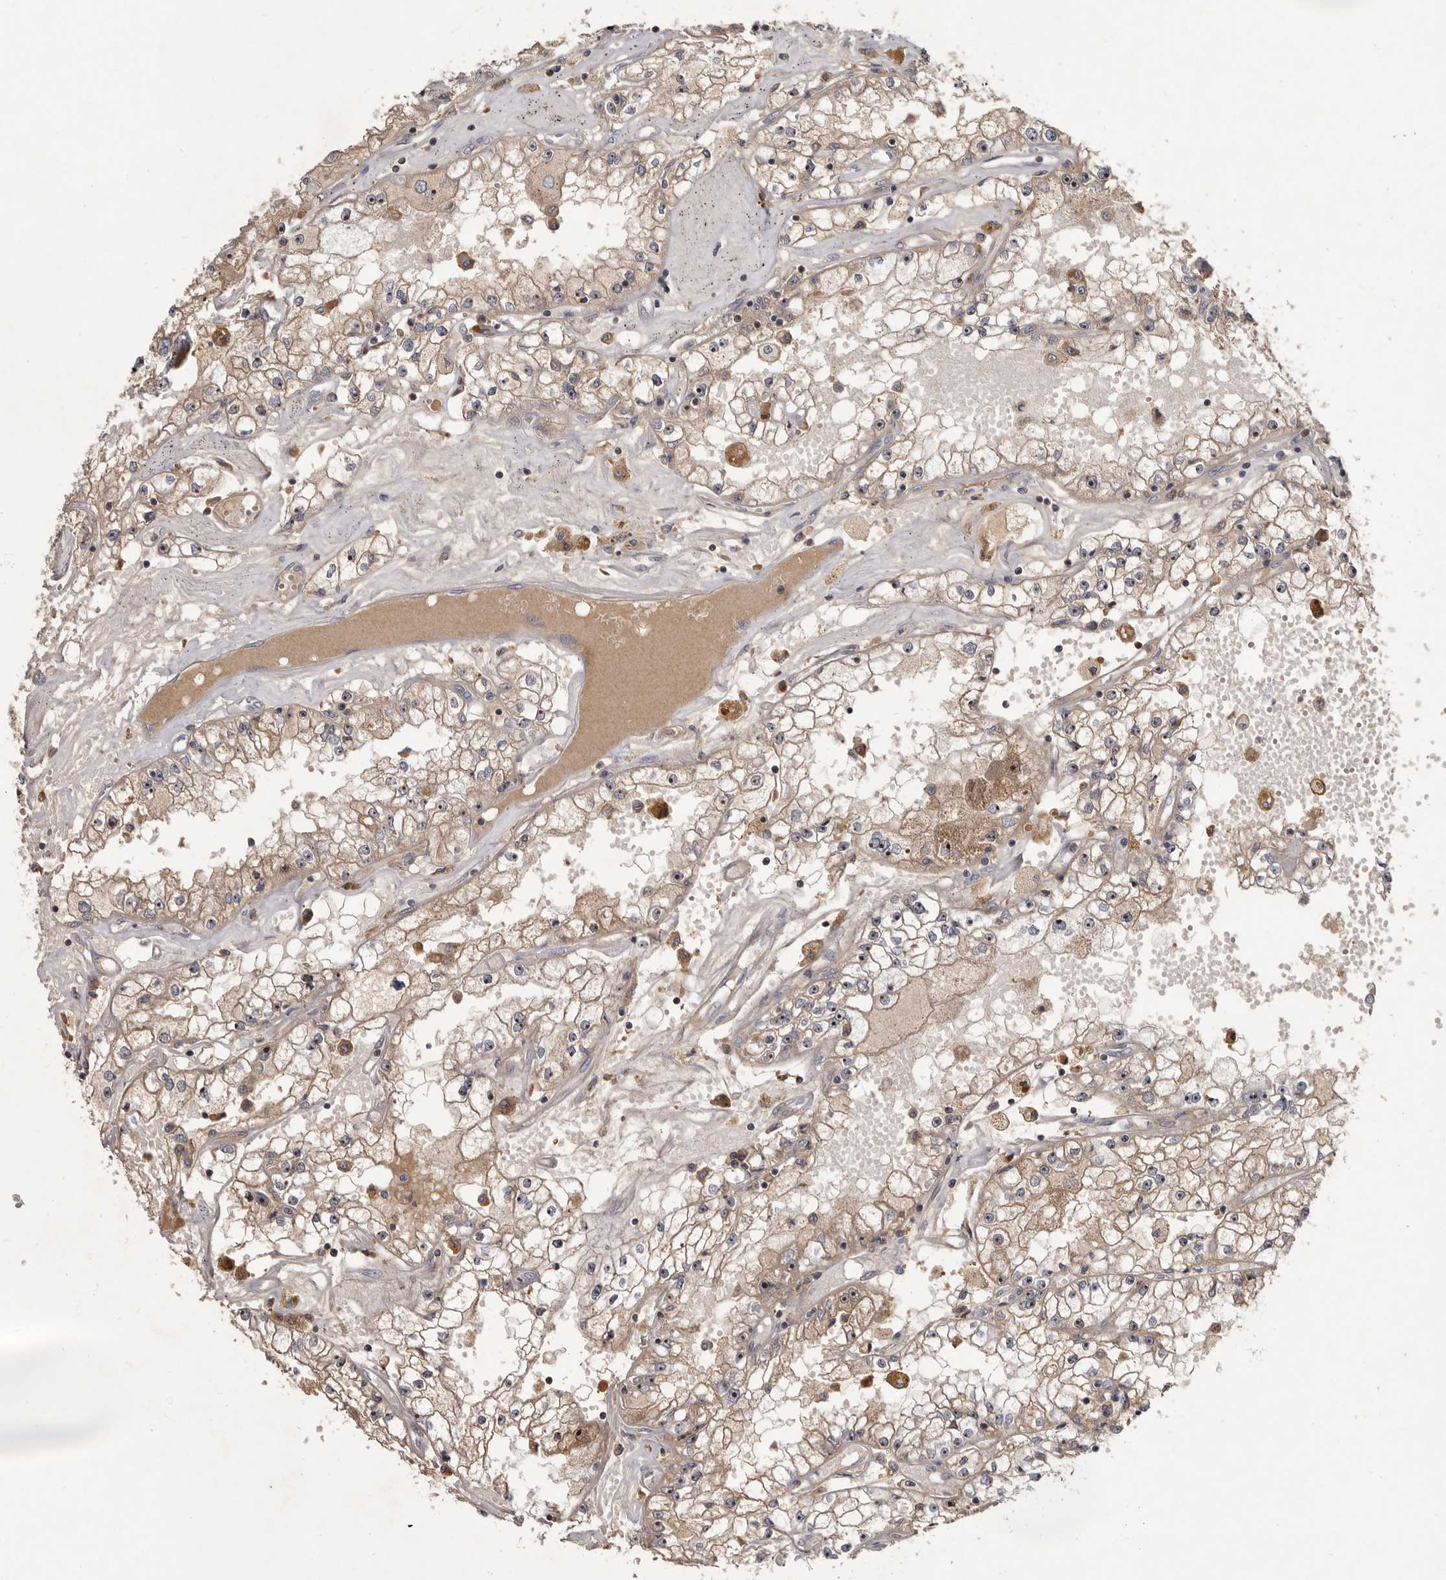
{"staining": {"intensity": "weak", "quantity": ">75%", "location": "cytoplasmic/membranous"}, "tissue": "renal cancer", "cell_type": "Tumor cells", "image_type": "cancer", "snomed": [{"axis": "morphology", "description": "Adenocarcinoma, NOS"}, {"axis": "topography", "description": "Kidney"}], "caption": "Protein staining displays weak cytoplasmic/membranous expression in approximately >75% of tumor cells in renal cancer (adenocarcinoma). (DAB IHC with brightfield microscopy, high magnification).", "gene": "TTC39A", "patient": {"sex": "male", "age": 56}}